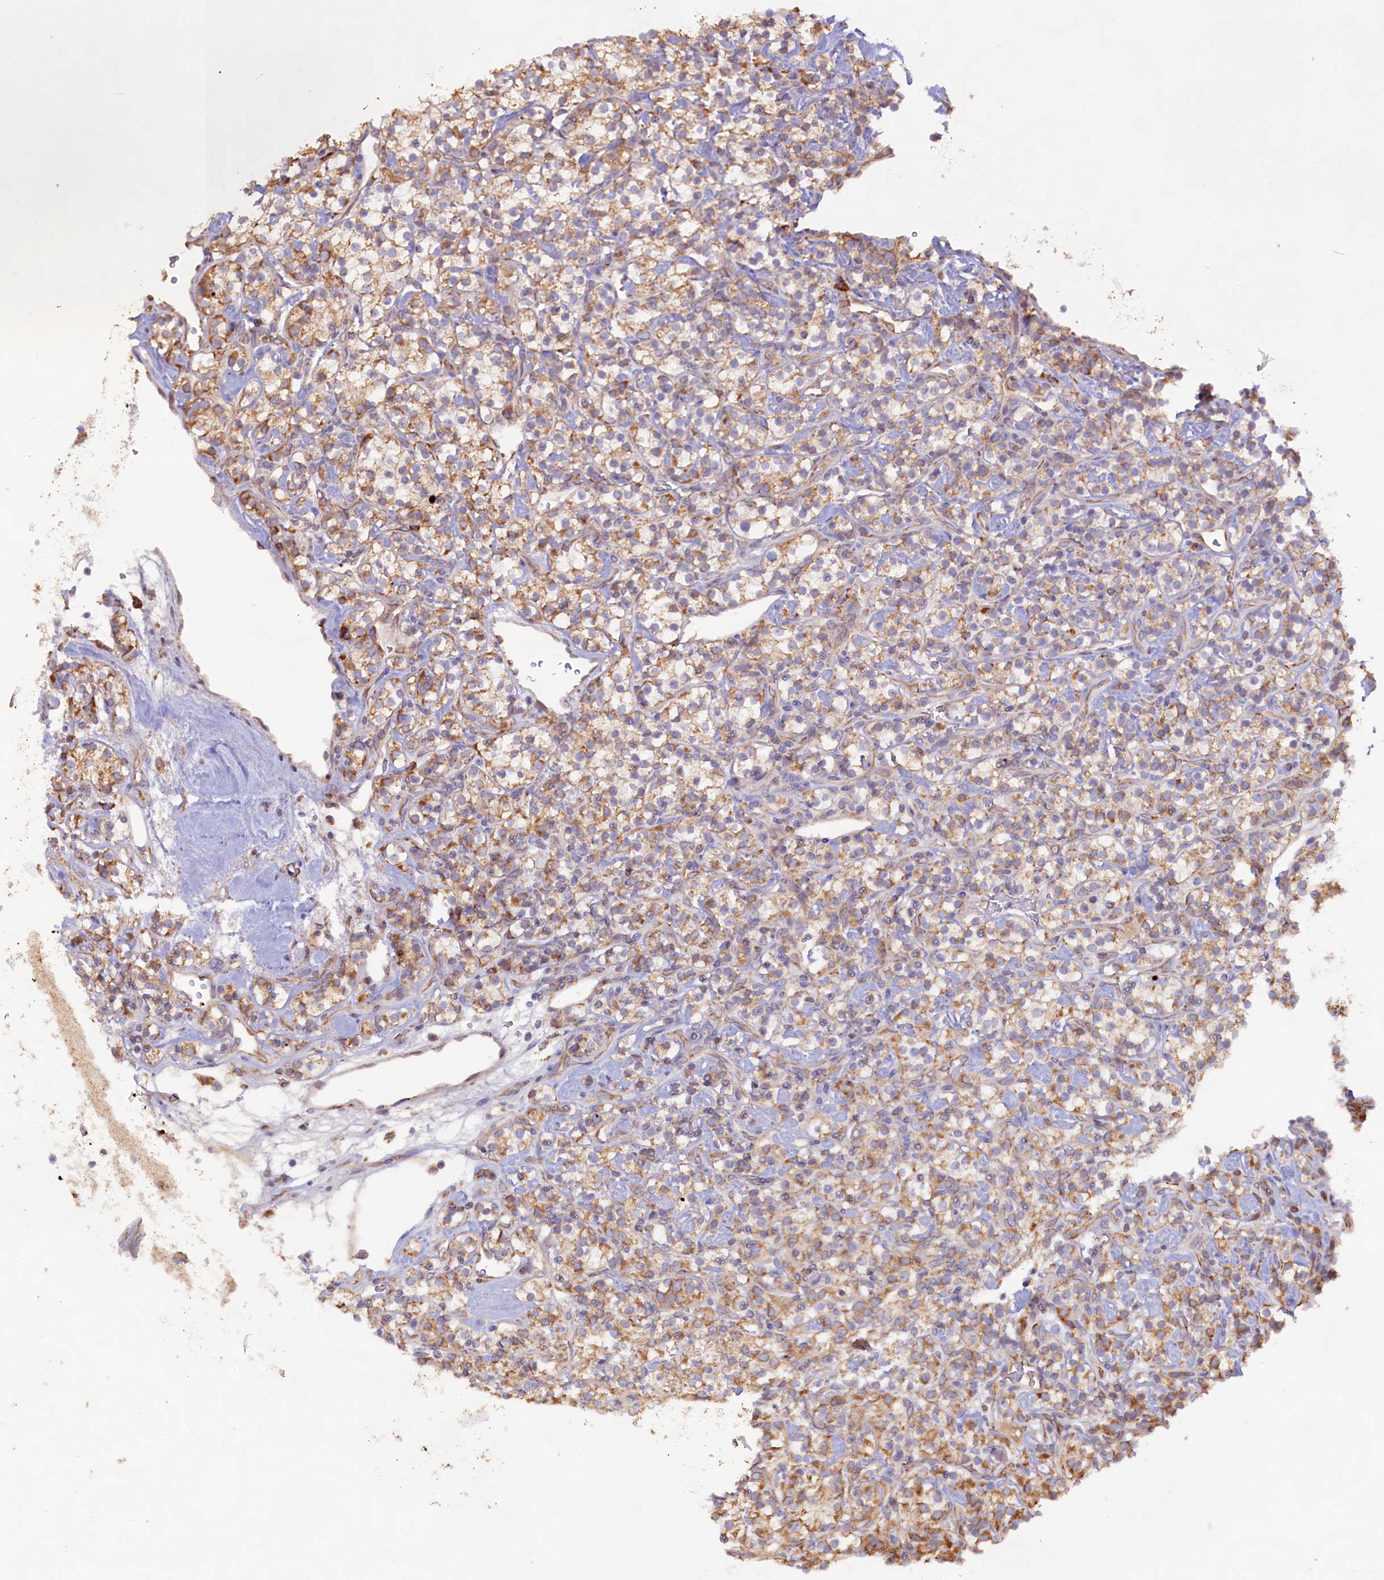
{"staining": {"intensity": "moderate", "quantity": ">75%", "location": "cytoplasmic/membranous"}, "tissue": "renal cancer", "cell_type": "Tumor cells", "image_type": "cancer", "snomed": [{"axis": "morphology", "description": "Adenocarcinoma, NOS"}, {"axis": "topography", "description": "Kidney"}], "caption": "Adenocarcinoma (renal) stained for a protein (brown) shows moderate cytoplasmic/membranous positive expression in about >75% of tumor cells.", "gene": "TBC1D19", "patient": {"sex": "male", "age": 77}}